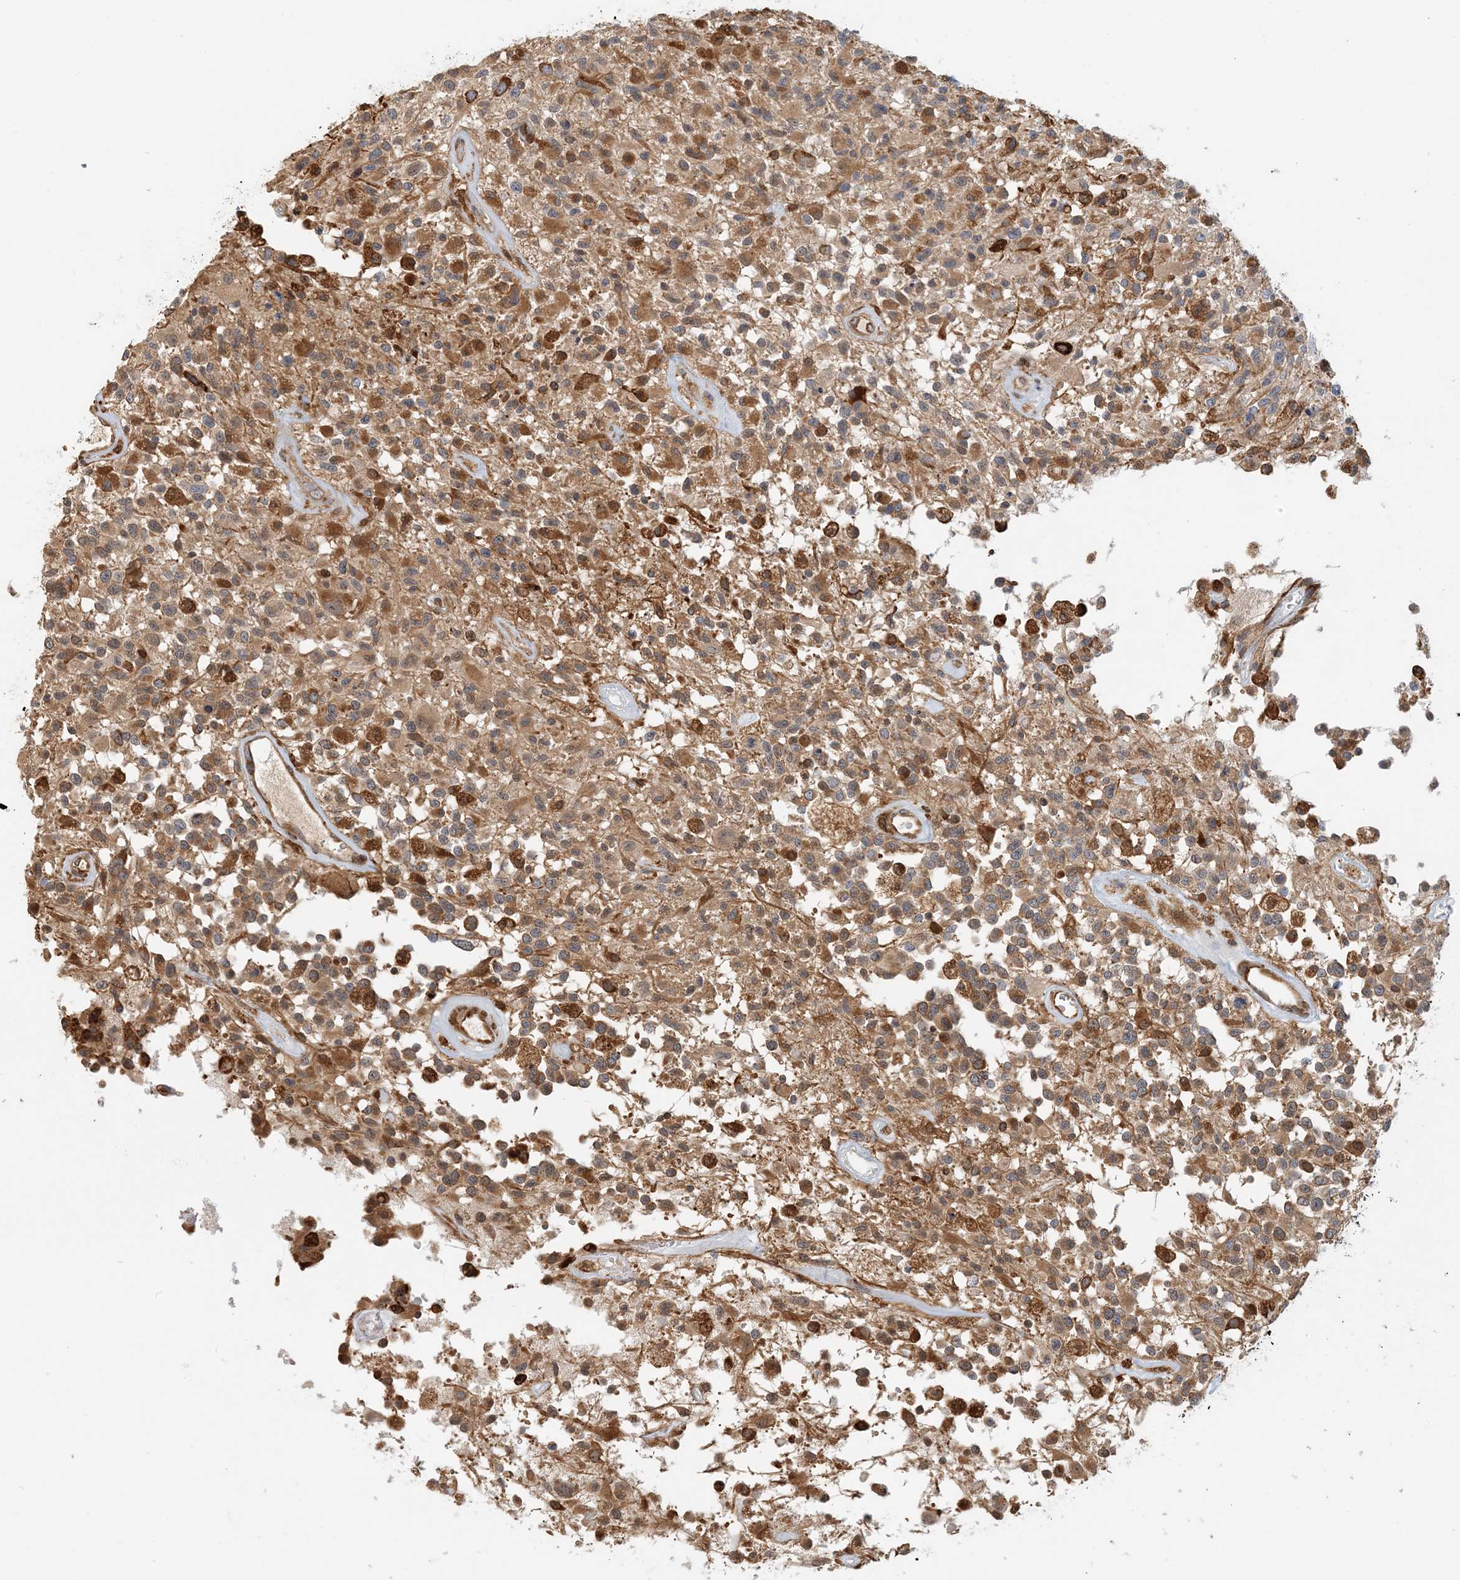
{"staining": {"intensity": "moderate", "quantity": "25%-75%", "location": "cytoplasmic/membranous"}, "tissue": "glioma", "cell_type": "Tumor cells", "image_type": "cancer", "snomed": [{"axis": "morphology", "description": "Glioma, malignant, High grade"}, {"axis": "morphology", "description": "Glioblastoma, NOS"}, {"axis": "topography", "description": "Brain"}], "caption": "Brown immunohistochemical staining in glioma reveals moderate cytoplasmic/membranous staining in approximately 25%-75% of tumor cells. Nuclei are stained in blue.", "gene": "HNMT", "patient": {"sex": "male", "age": 60}}